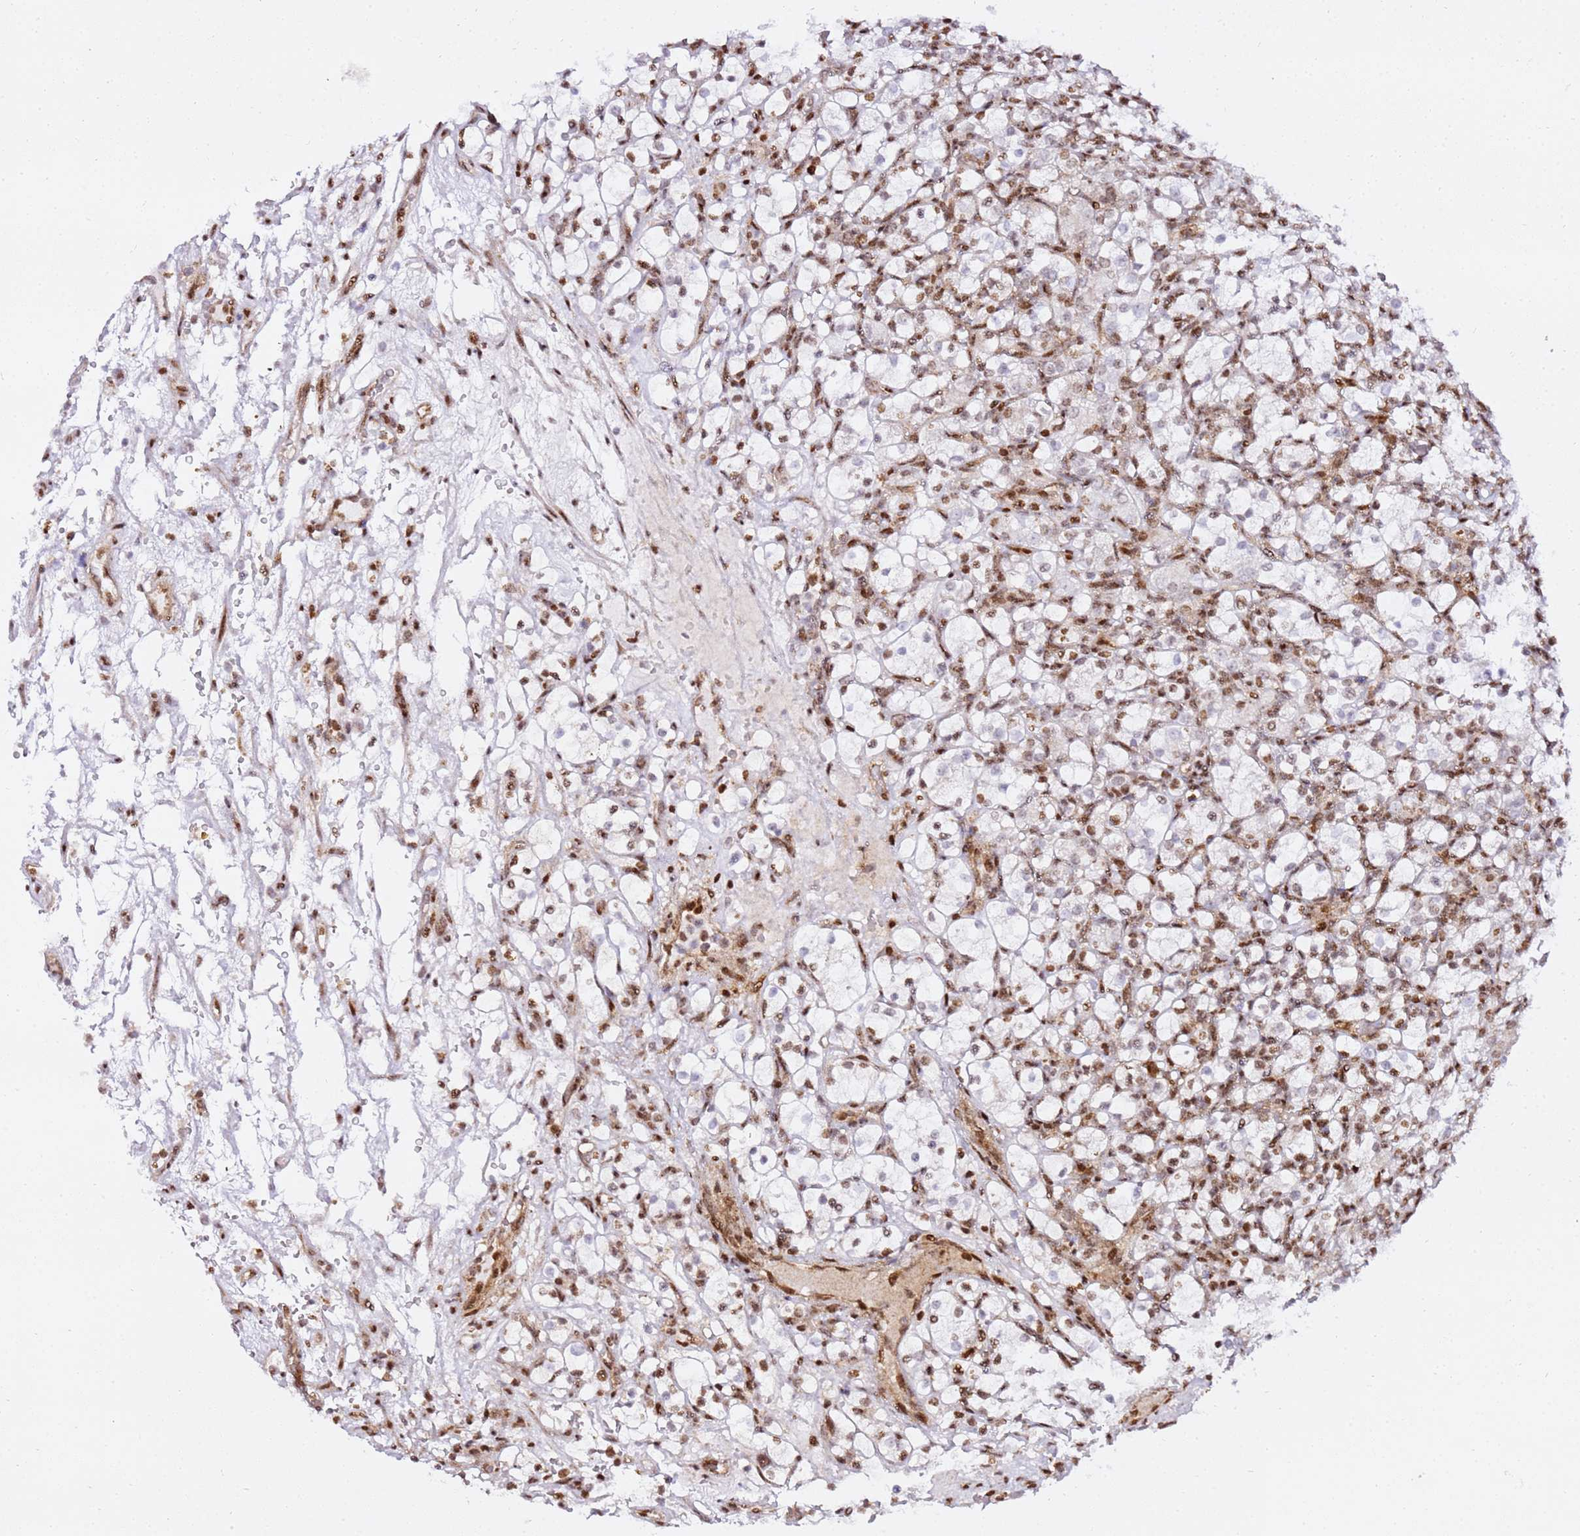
{"staining": {"intensity": "moderate", "quantity": "25%-75%", "location": "nuclear"}, "tissue": "renal cancer", "cell_type": "Tumor cells", "image_type": "cancer", "snomed": [{"axis": "morphology", "description": "Adenocarcinoma, NOS"}, {"axis": "topography", "description": "Kidney"}], "caption": "Renal cancer (adenocarcinoma) was stained to show a protein in brown. There is medium levels of moderate nuclear positivity in approximately 25%-75% of tumor cells.", "gene": "GBP2", "patient": {"sex": "female", "age": 69}}